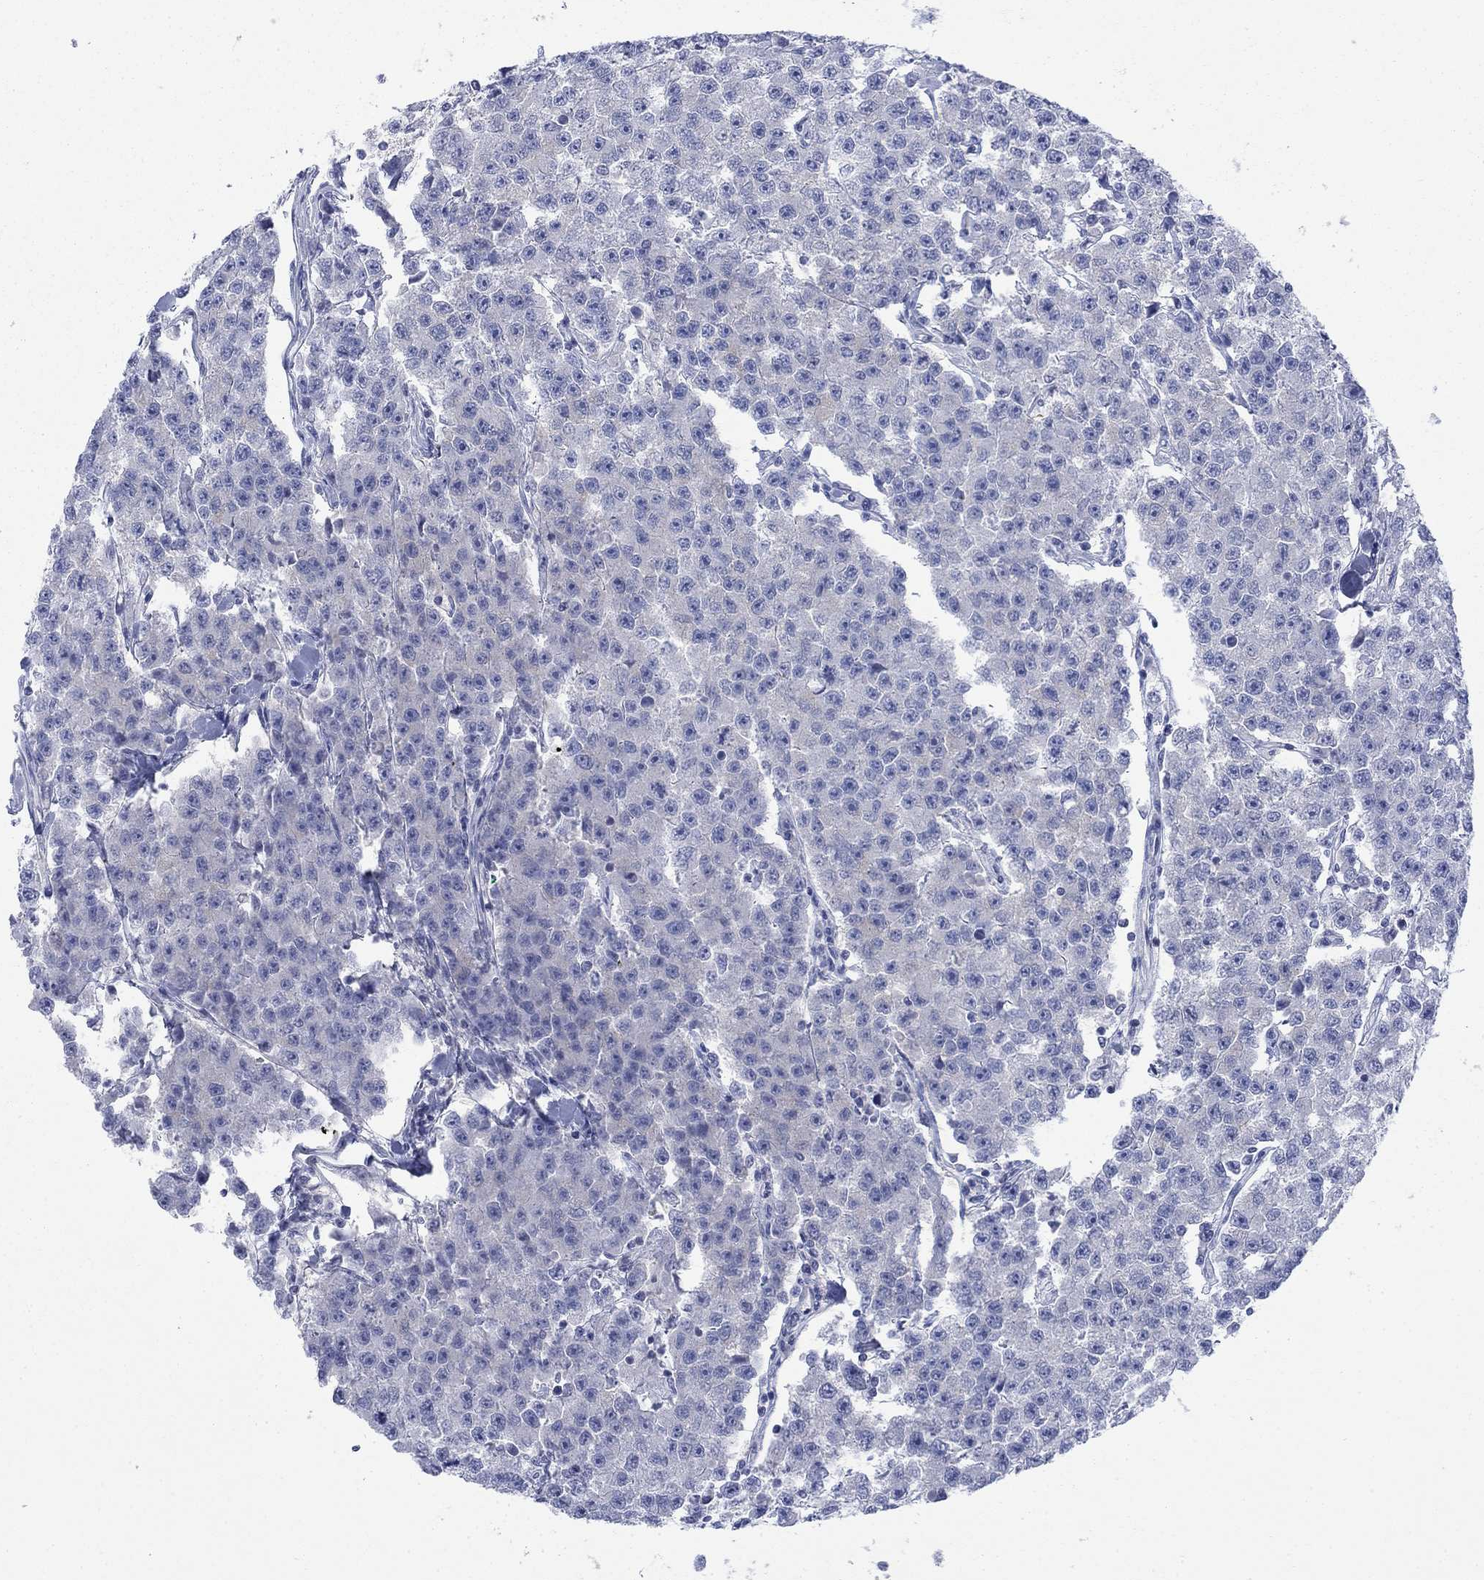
{"staining": {"intensity": "negative", "quantity": "none", "location": "none"}, "tissue": "testis cancer", "cell_type": "Tumor cells", "image_type": "cancer", "snomed": [{"axis": "morphology", "description": "Seminoma, NOS"}, {"axis": "topography", "description": "Testis"}], "caption": "Image shows no protein positivity in tumor cells of seminoma (testis) tissue.", "gene": "IGF2BP3", "patient": {"sex": "male", "age": 59}}